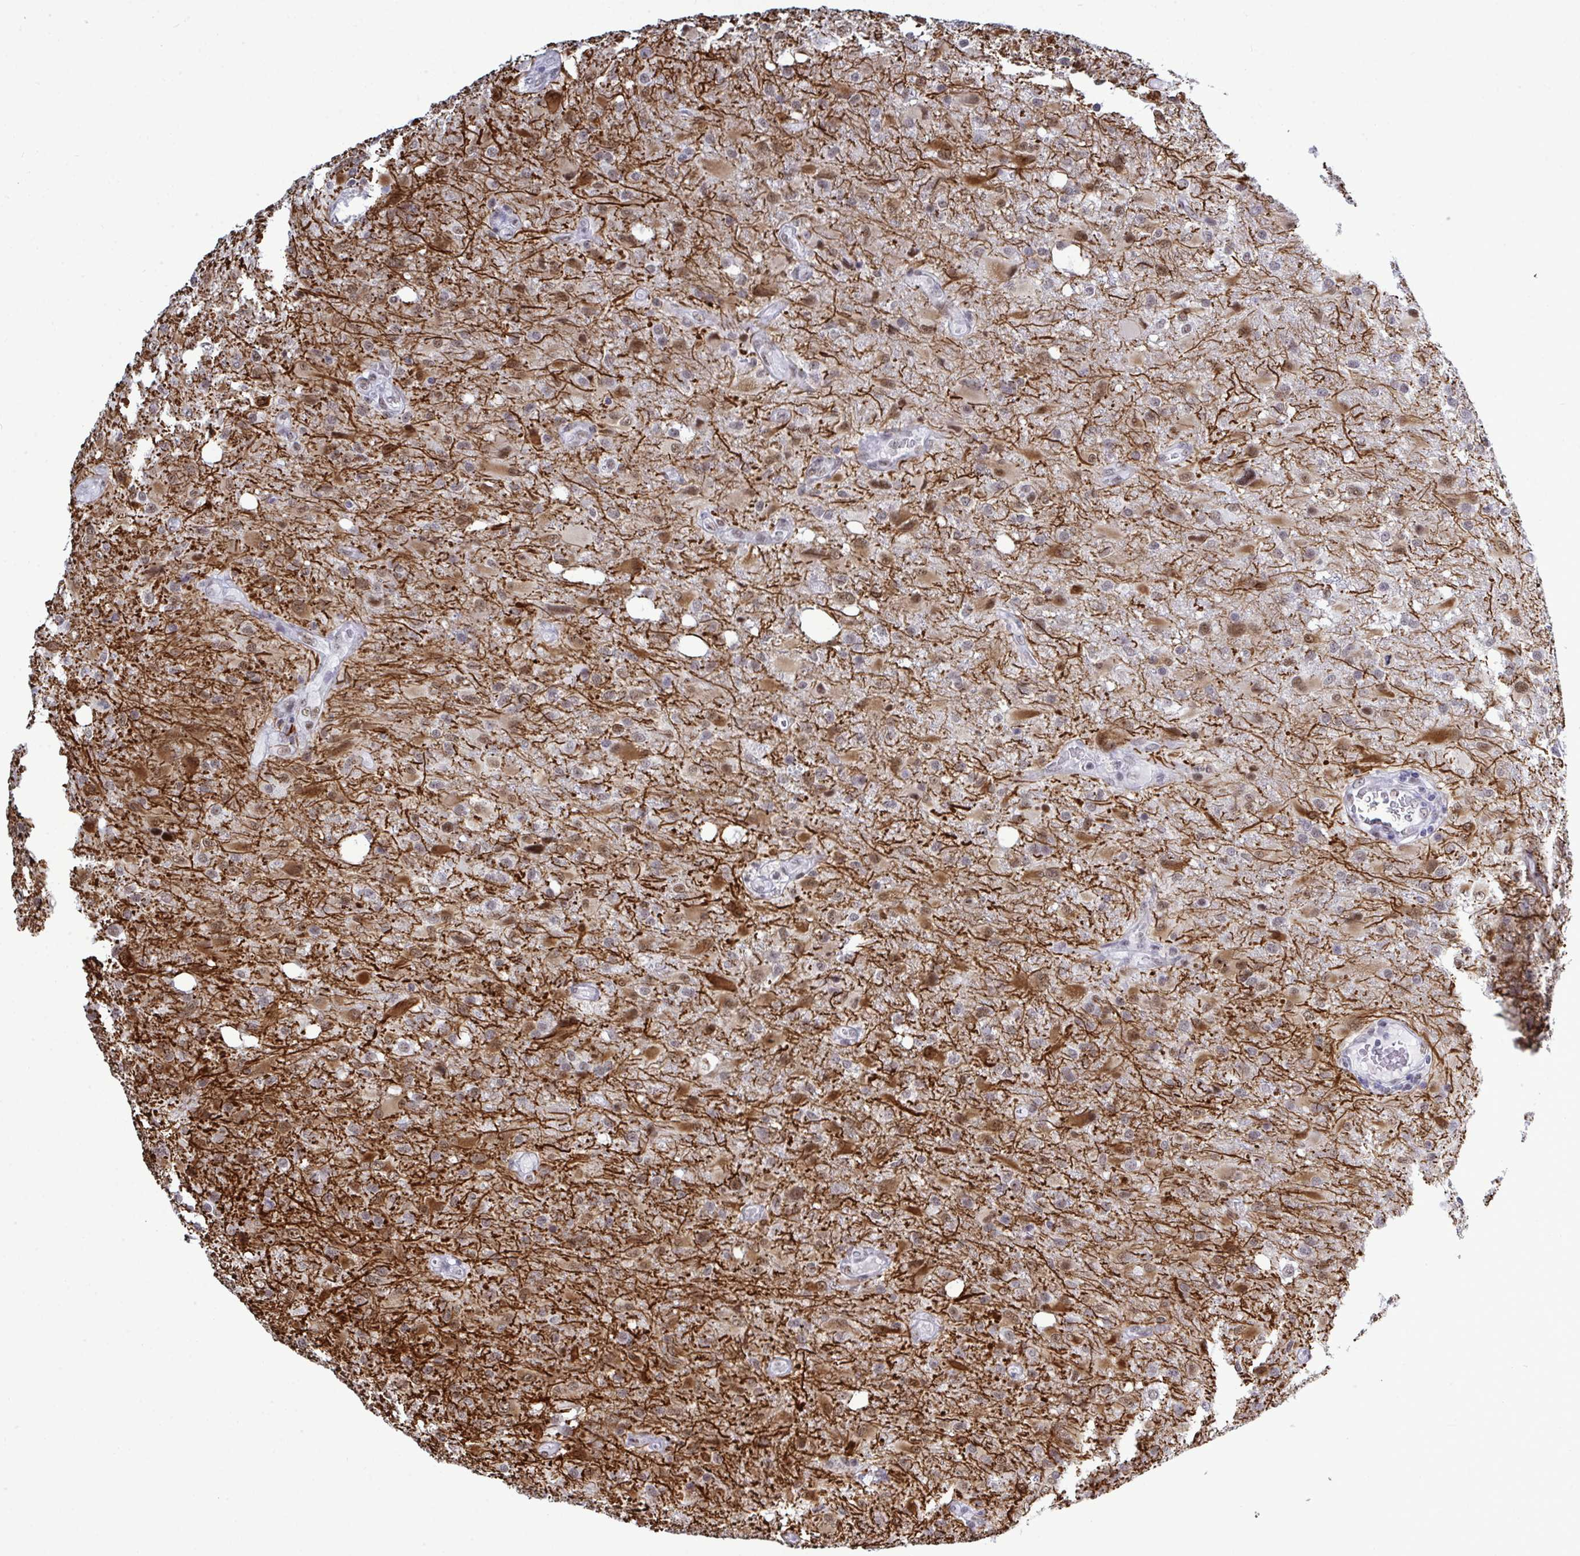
{"staining": {"intensity": "moderate", "quantity": "<25%", "location": "cytoplasmic/membranous,nuclear"}, "tissue": "glioma", "cell_type": "Tumor cells", "image_type": "cancer", "snomed": [{"axis": "morphology", "description": "Glioma, malignant, High grade"}, {"axis": "topography", "description": "Brain"}], "caption": "Glioma stained with immunohistochemistry demonstrates moderate cytoplasmic/membranous and nuclear positivity in approximately <25% of tumor cells. The protein of interest is shown in brown color, while the nuclei are stained blue.", "gene": "PPP1R10", "patient": {"sex": "male", "age": 53}}